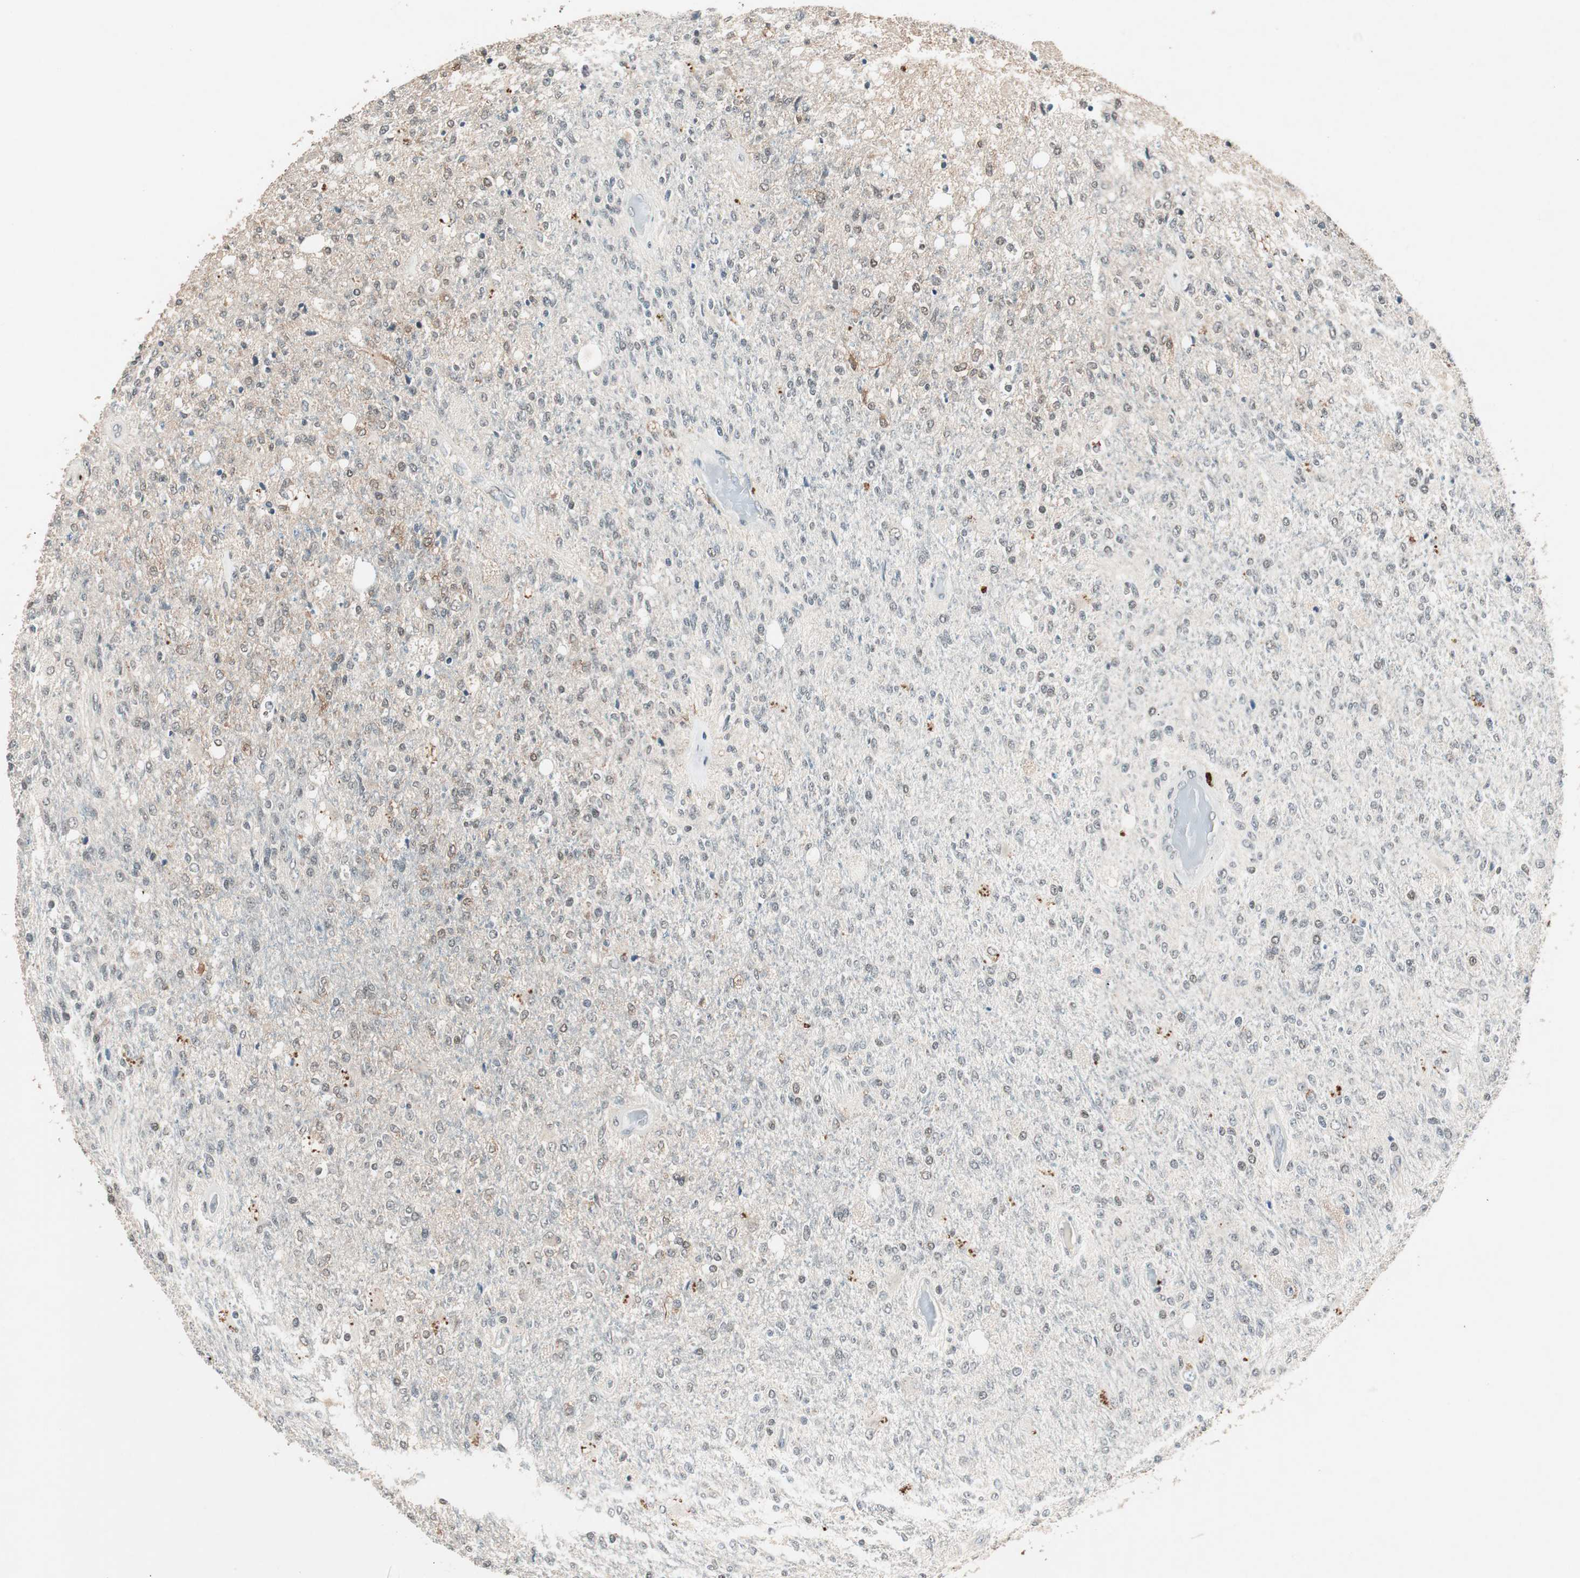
{"staining": {"intensity": "weak", "quantity": "<25%", "location": "nuclear"}, "tissue": "glioma", "cell_type": "Tumor cells", "image_type": "cancer", "snomed": [{"axis": "morphology", "description": "Normal tissue, NOS"}, {"axis": "morphology", "description": "Glioma, malignant, High grade"}, {"axis": "topography", "description": "Cerebral cortex"}], "caption": "Tumor cells are negative for protein expression in human glioma. (IHC, brightfield microscopy, high magnification).", "gene": "NFRKB", "patient": {"sex": "male", "age": 77}}